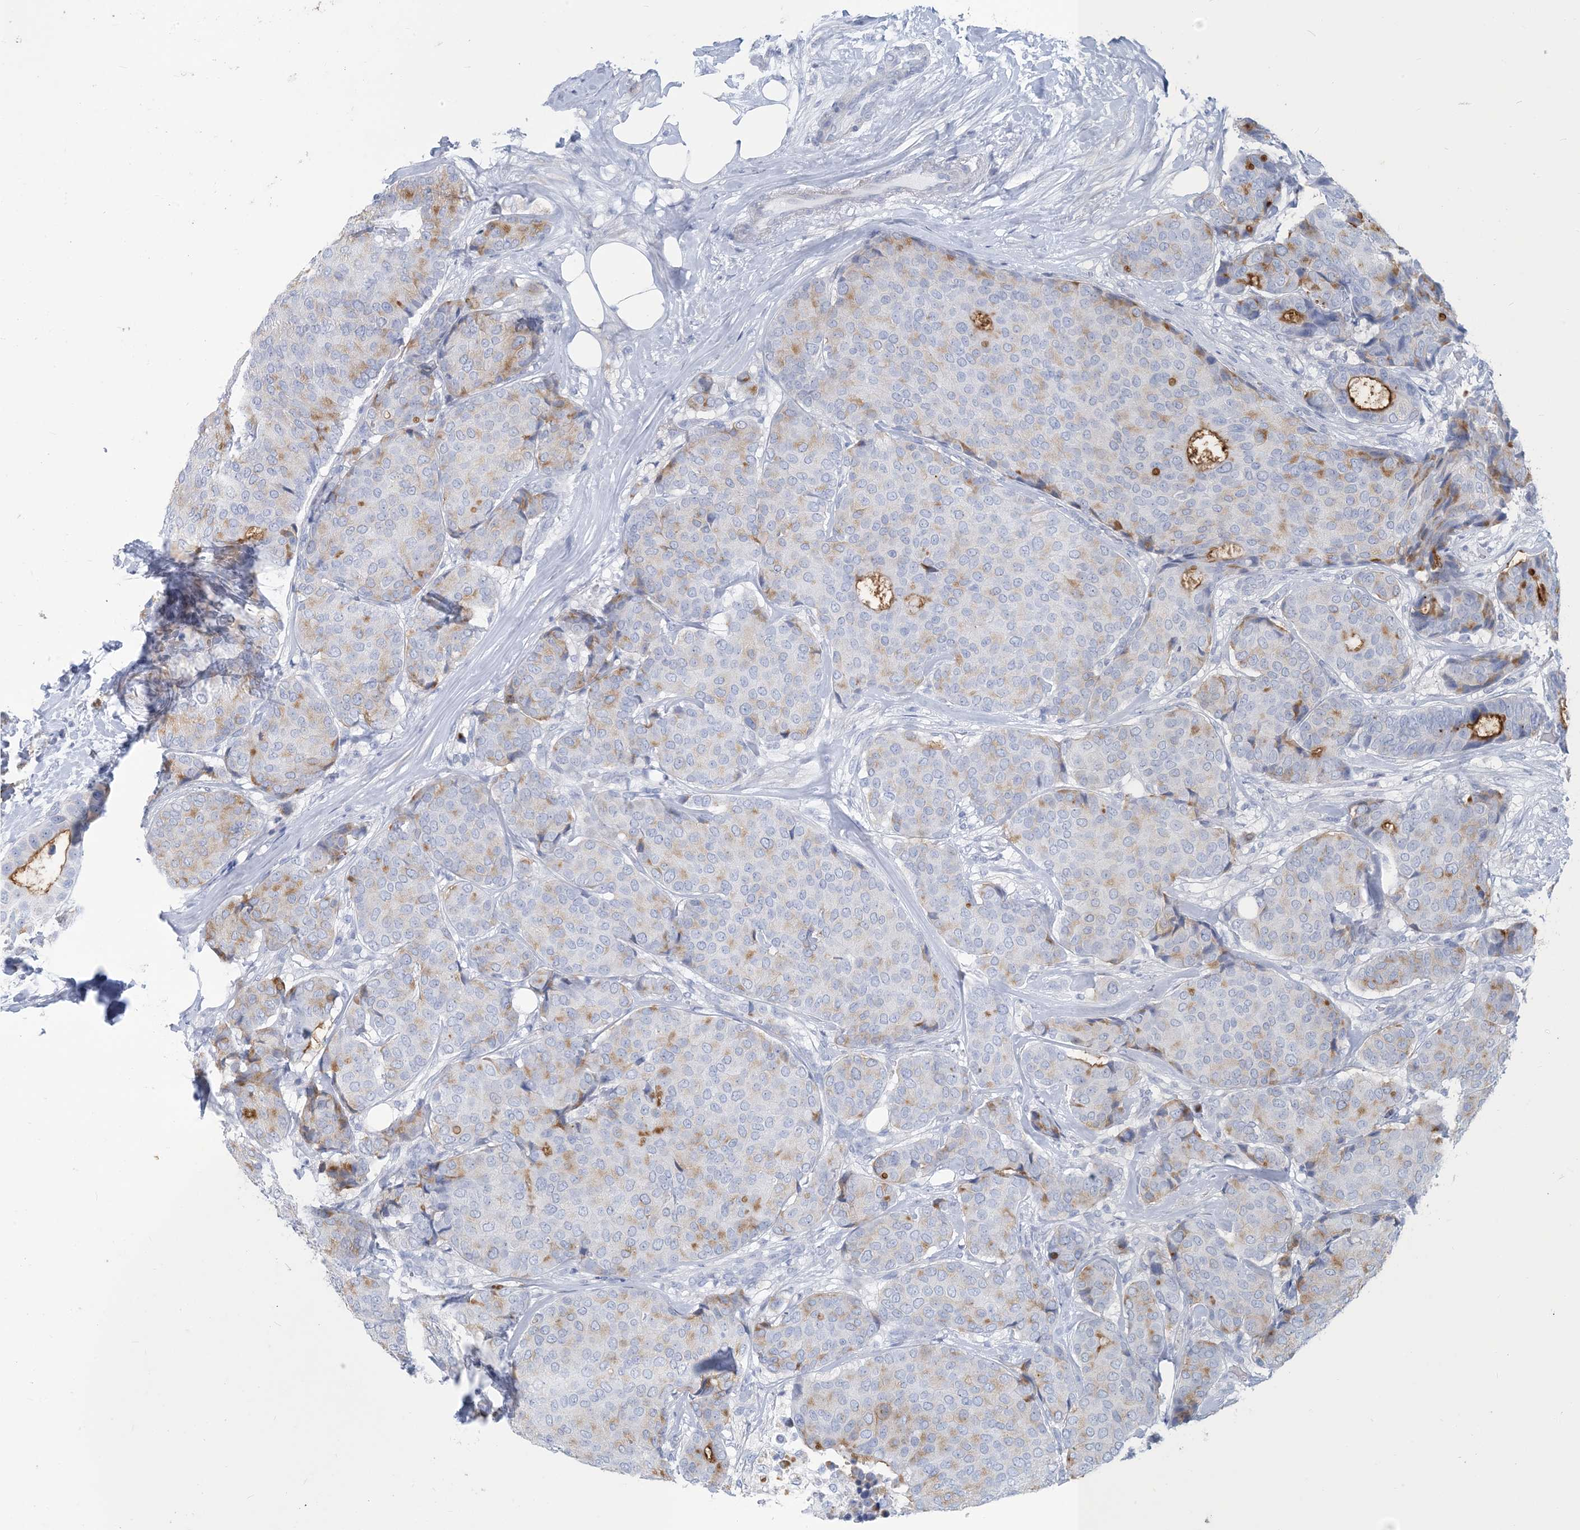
{"staining": {"intensity": "moderate", "quantity": "<25%", "location": "cytoplasmic/membranous"}, "tissue": "breast cancer", "cell_type": "Tumor cells", "image_type": "cancer", "snomed": [{"axis": "morphology", "description": "Duct carcinoma"}, {"axis": "topography", "description": "Breast"}], "caption": "An image of human breast infiltrating ductal carcinoma stained for a protein demonstrates moderate cytoplasmic/membranous brown staining in tumor cells.", "gene": "MOXD1", "patient": {"sex": "female", "age": 75}}